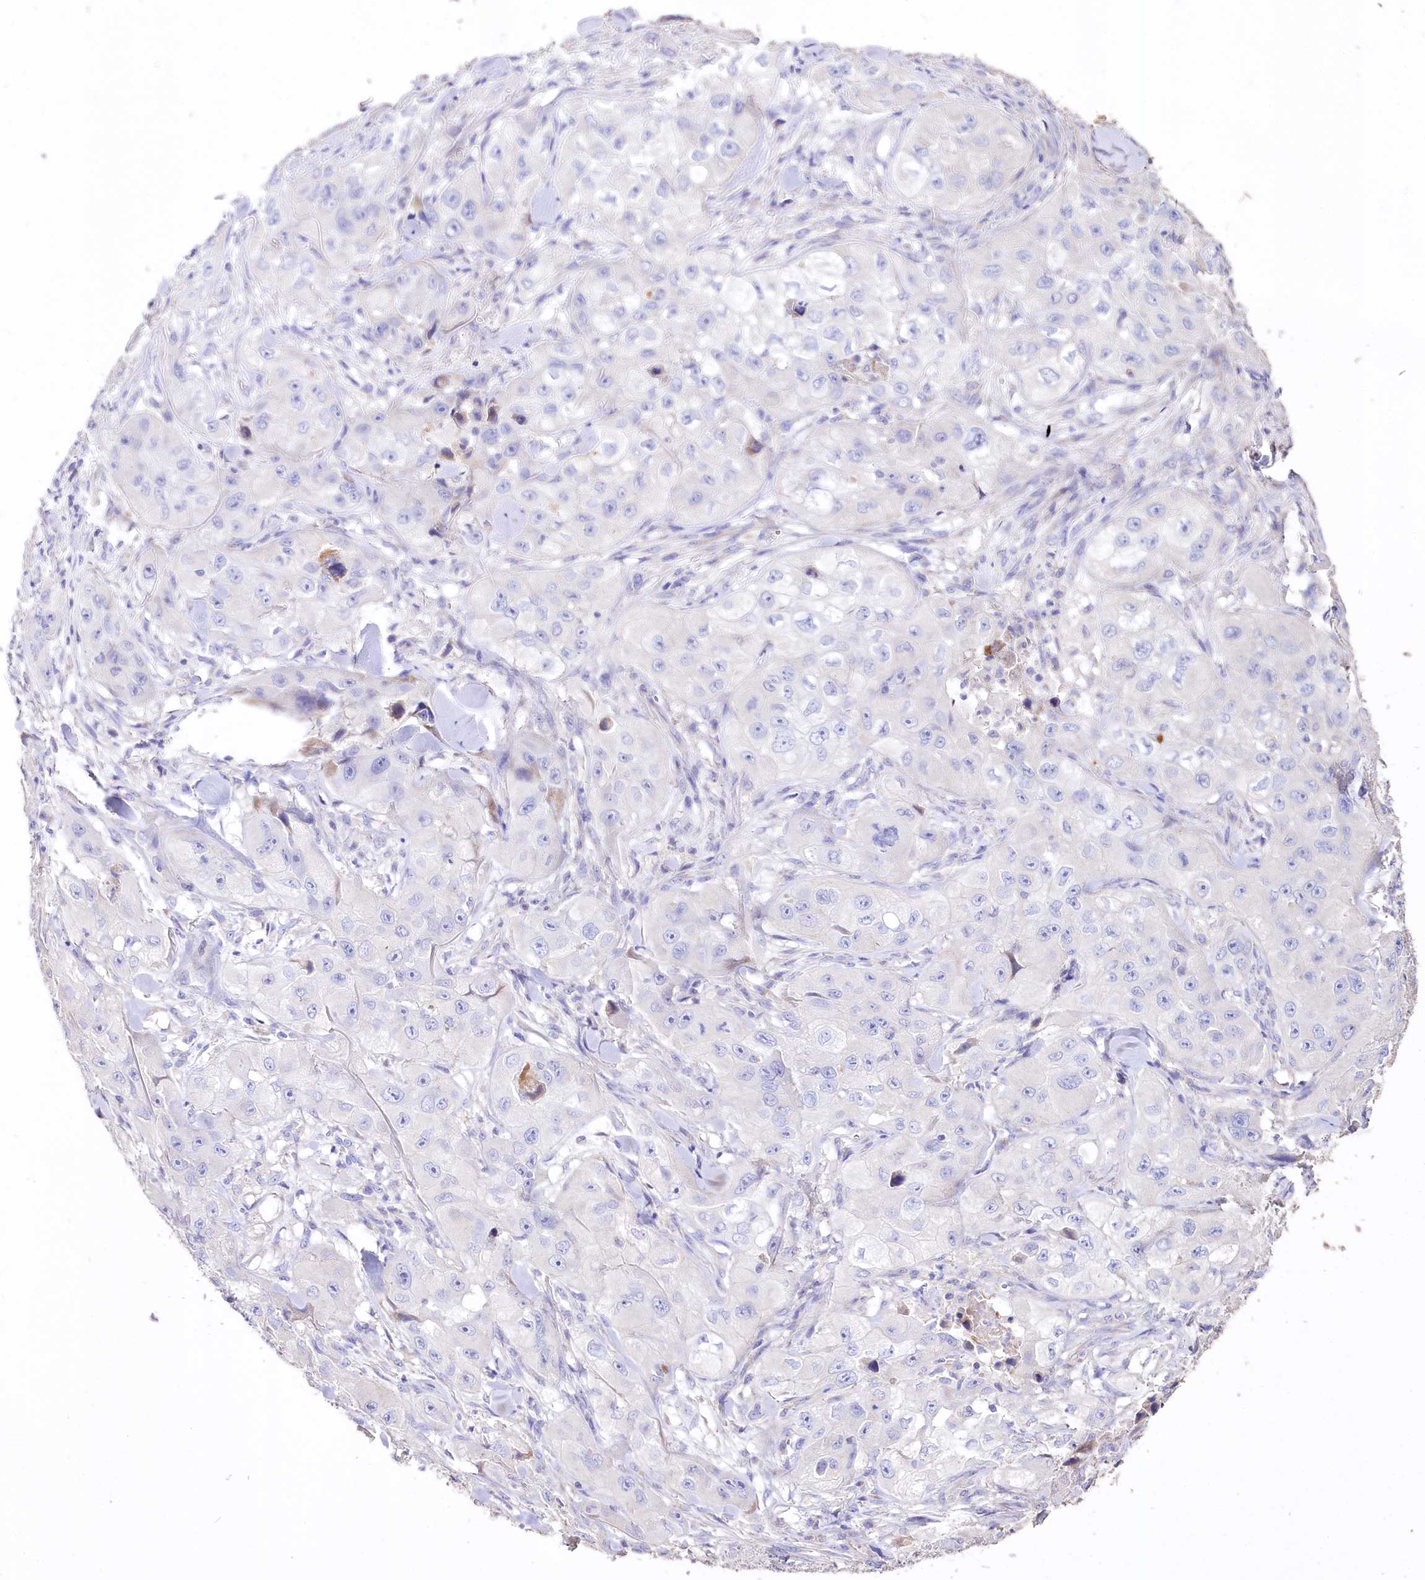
{"staining": {"intensity": "negative", "quantity": "none", "location": "none"}, "tissue": "skin cancer", "cell_type": "Tumor cells", "image_type": "cancer", "snomed": [{"axis": "morphology", "description": "Squamous cell carcinoma, NOS"}, {"axis": "topography", "description": "Skin"}, {"axis": "topography", "description": "Subcutis"}], "caption": "DAB (3,3'-diaminobenzidine) immunohistochemical staining of squamous cell carcinoma (skin) shows no significant staining in tumor cells.", "gene": "PTER", "patient": {"sex": "male", "age": 73}}